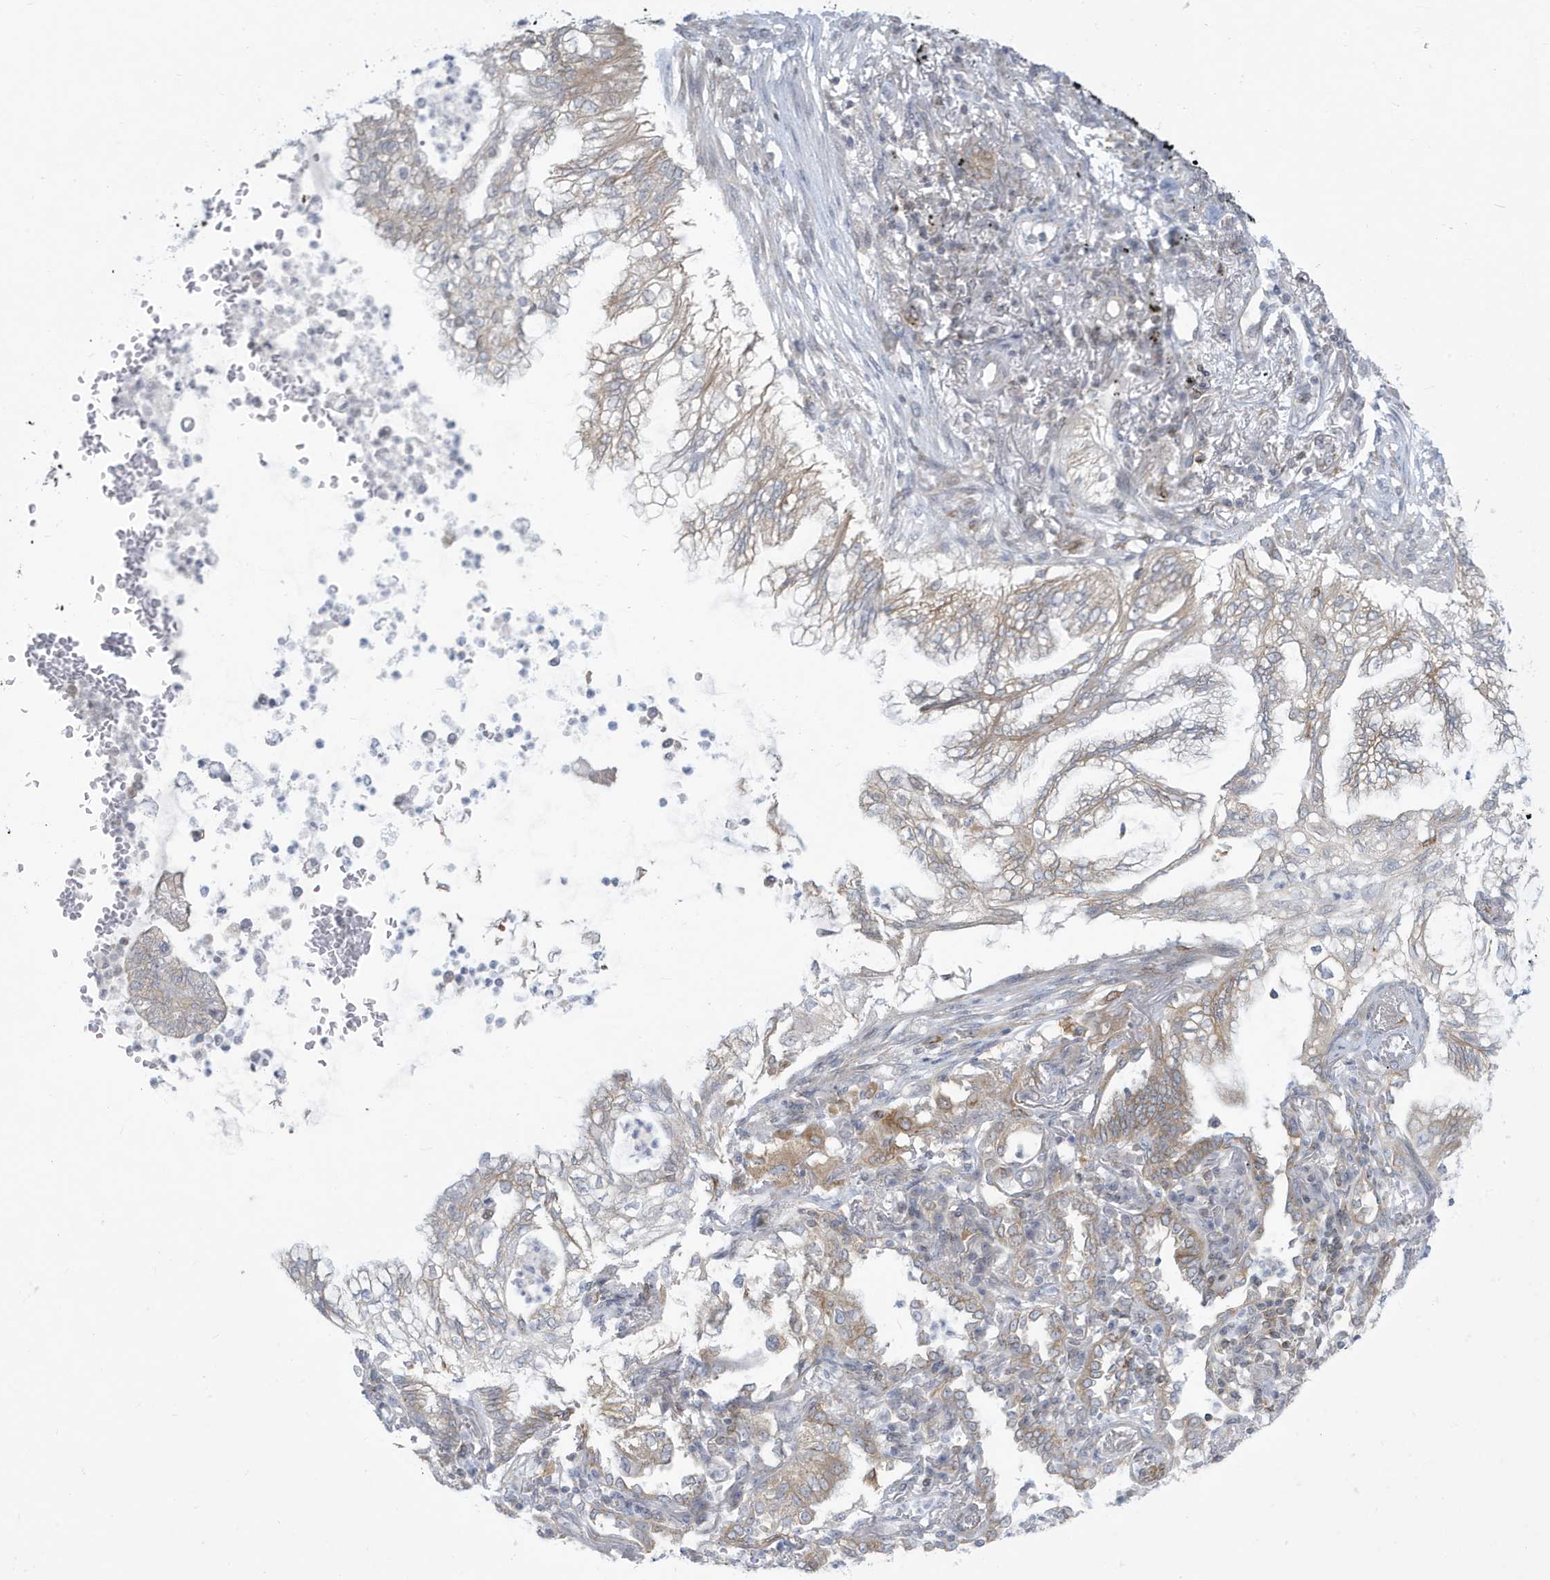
{"staining": {"intensity": "weak", "quantity": "25%-75%", "location": "cytoplasmic/membranous"}, "tissue": "lung cancer", "cell_type": "Tumor cells", "image_type": "cancer", "snomed": [{"axis": "morphology", "description": "Adenocarcinoma, NOS"}, {"axis": "topography", "description": "Lung"}], "caption": "Tumor cells exhibit low levels of weak cytoplasmic/membranous positivity in about 25%-75% of cells in lung cancer (adenocarcinoma).", "gene": "SLAMF9", "patient": {"sex": "female", "age": 70}}